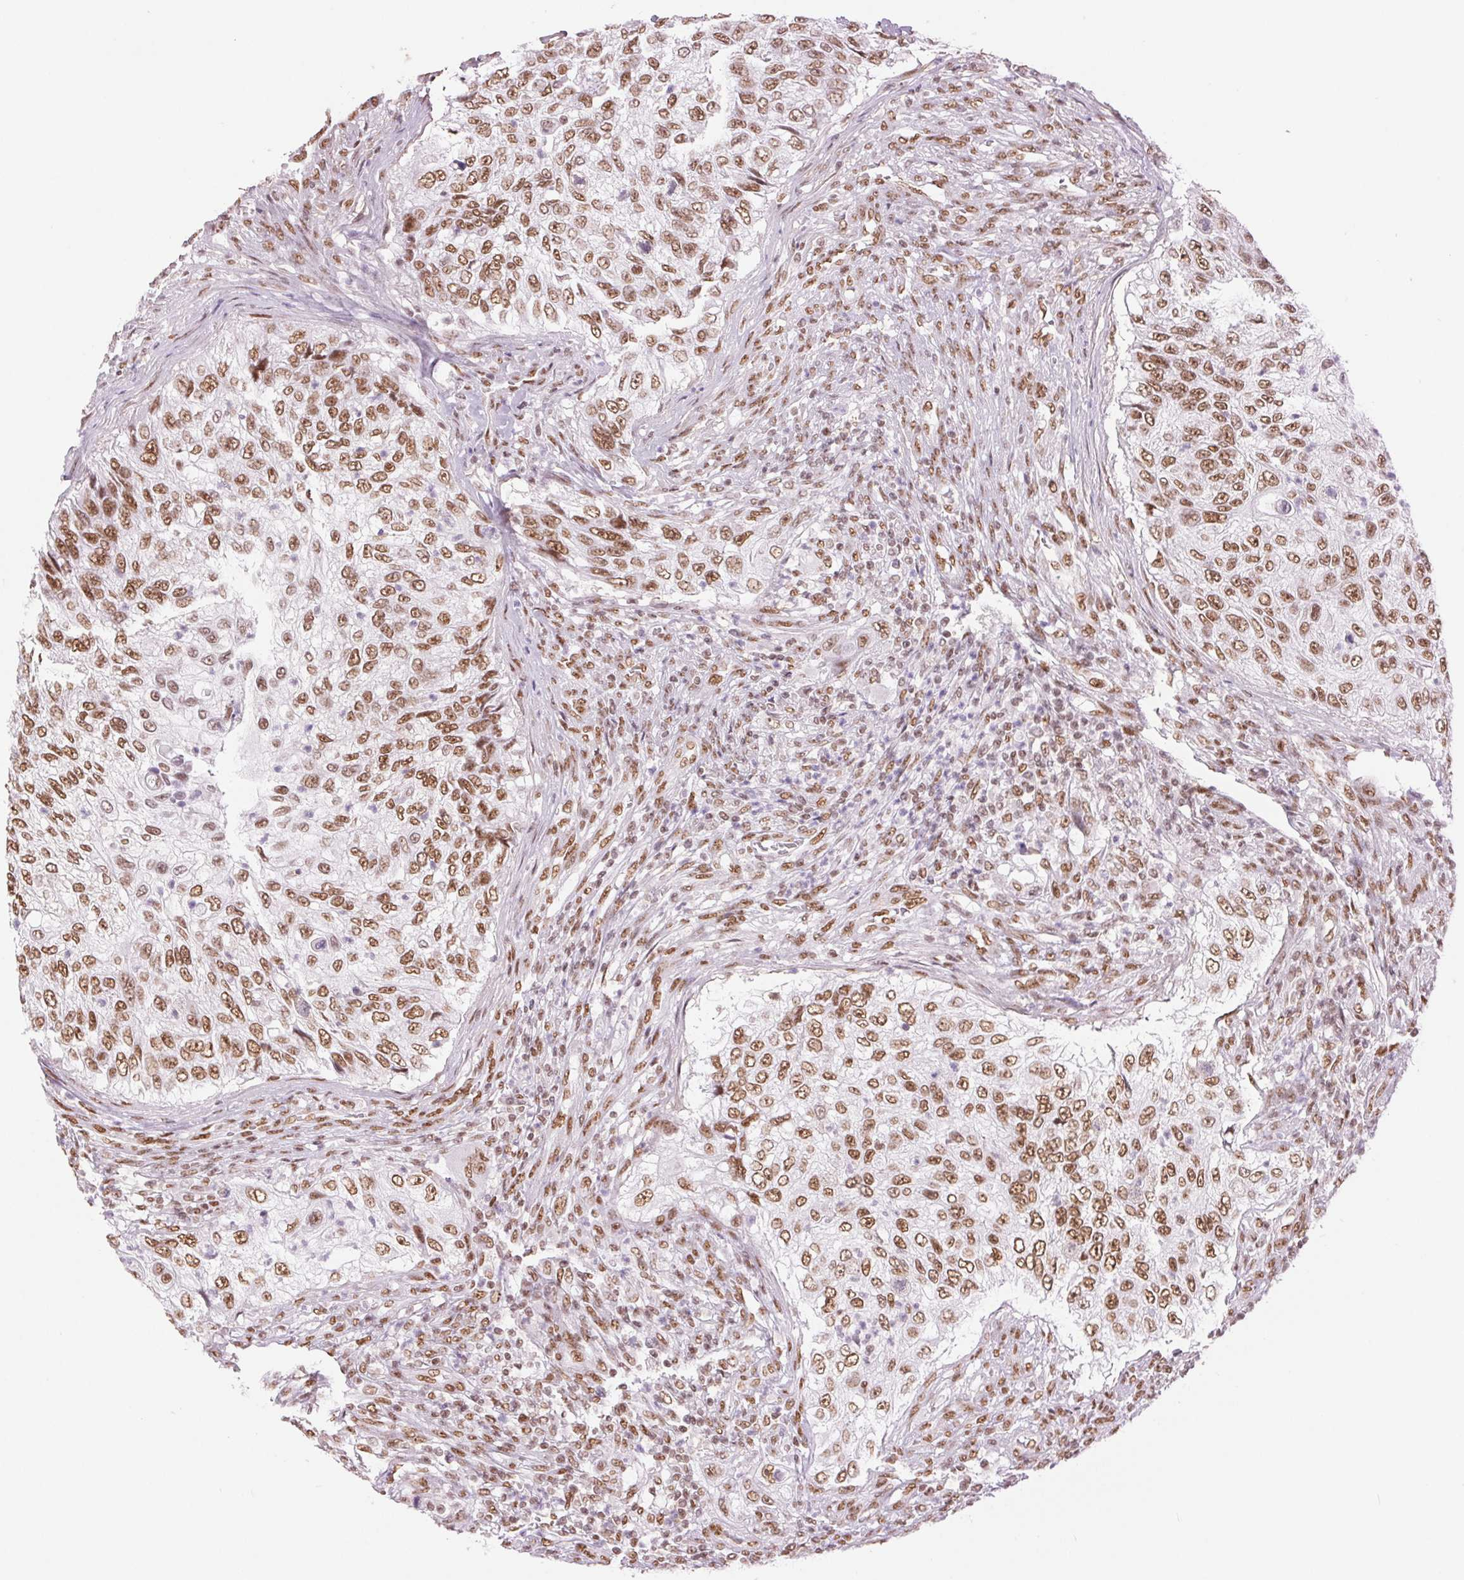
{"staining": {"intensity": "moderate", "quantity": ">75%", "location": "nuclear"}, "tissue": "urothelial cancer", "cell_type": "Tumor cells", "image_type": "cancer", "snomed": [{"axis": "morphology", "description": "Urothelial carcinoma, High grade"}, {"axis": "topography", "description": "Urinary bladder"}], "caption": "Immunohistochemistry (IHC) of high-grade urothelial carcinoma reveals medium levels of moderate nuclear expression in approximately >75% of tumor cells.", "gene": "ZFR2", "patient": {"sex": "female", "age": 60}}